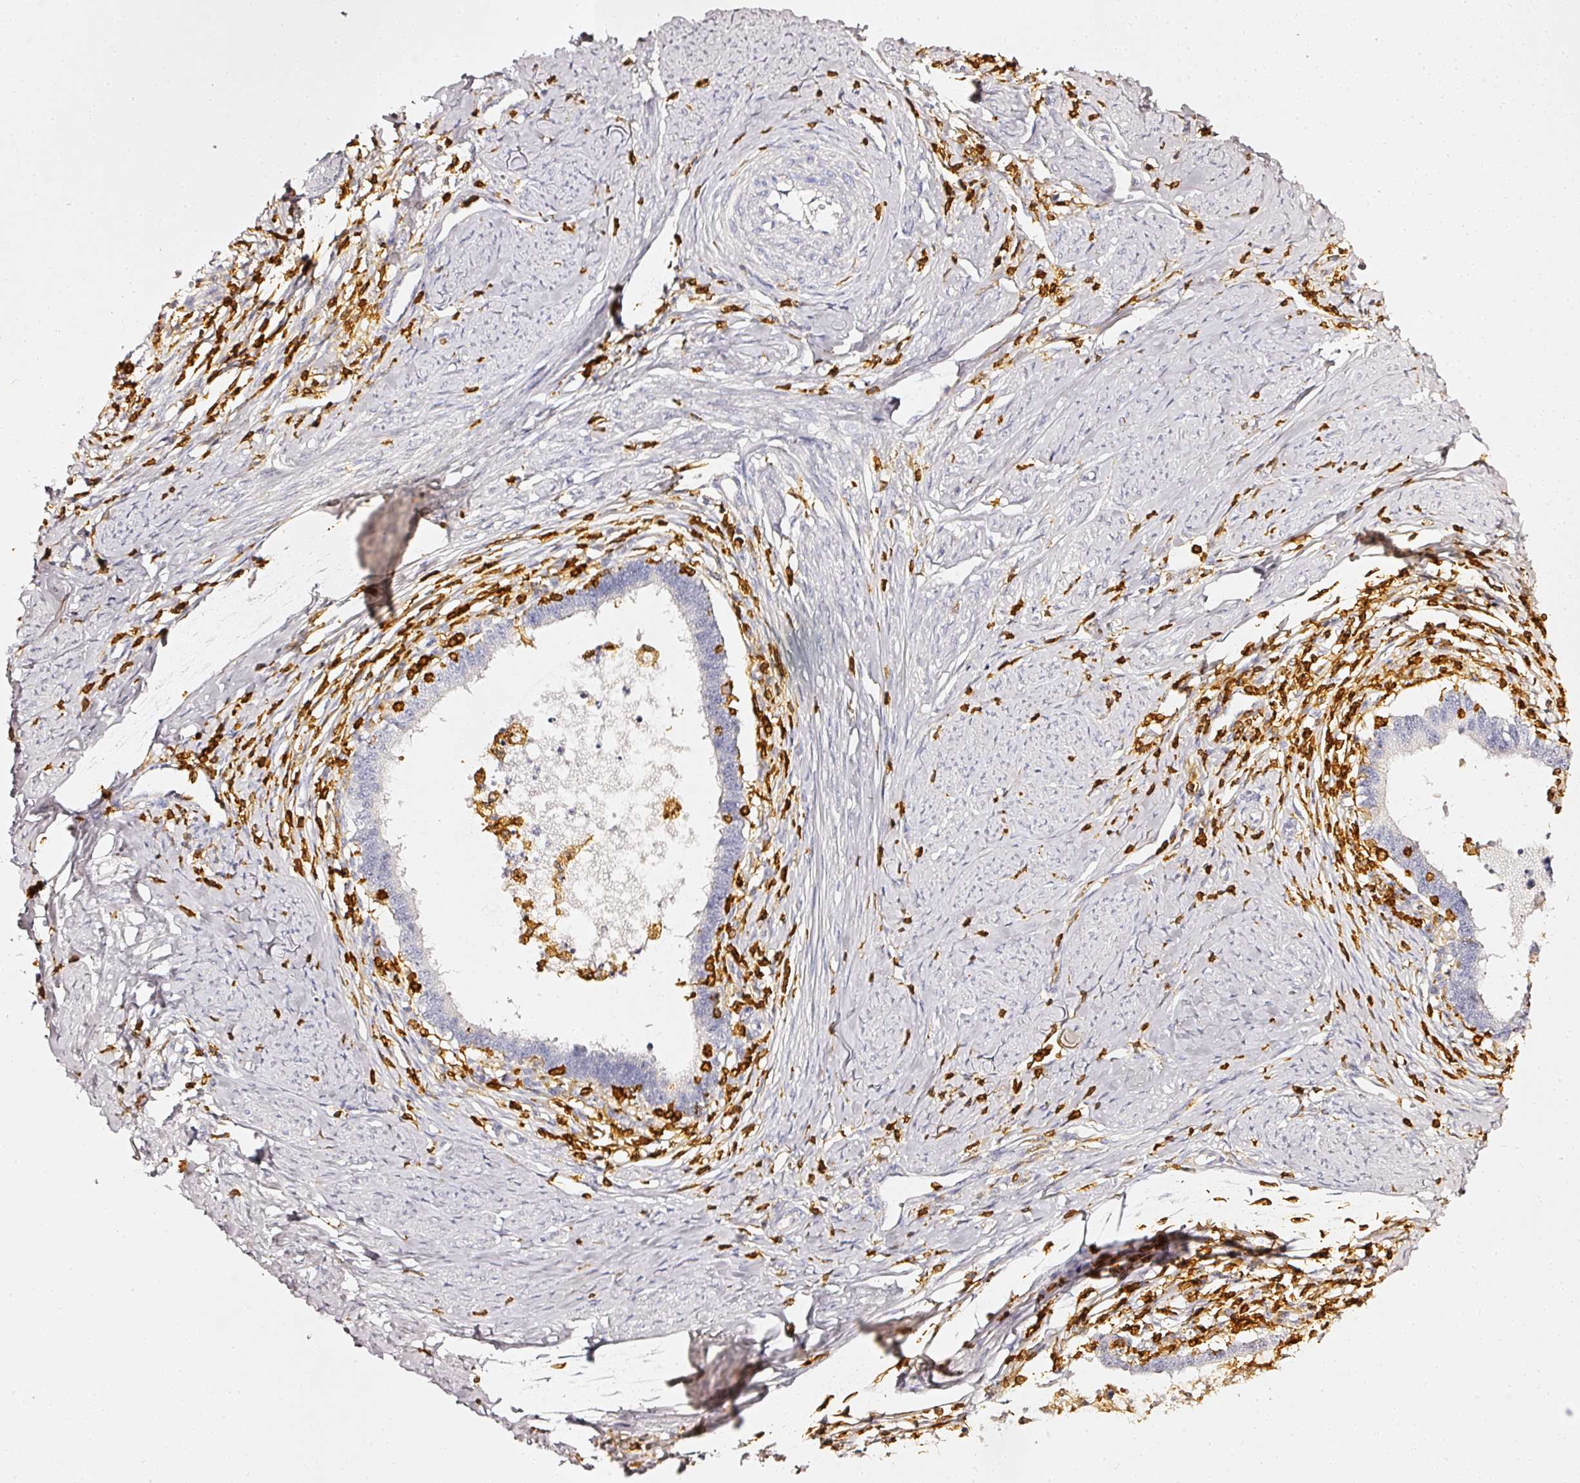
{"staining": {"intensity": "negative", "quantity": "none", "location": "none"}, "tissue": "cervical cancer", "cell_type": "Tumor cells", "image_type": "cancer", "snomed": [{"axis": "morphology", "description": "Adenocarcinoma, NOS"}, {"axis": "topography", "description": "Cervix"}], "caption": "Protein analysis of cervical adenocarcinoma exhibits no significant staining in tumor cells.", "gene": "EVL", "patient": {"sex": "female", "age": 36}}